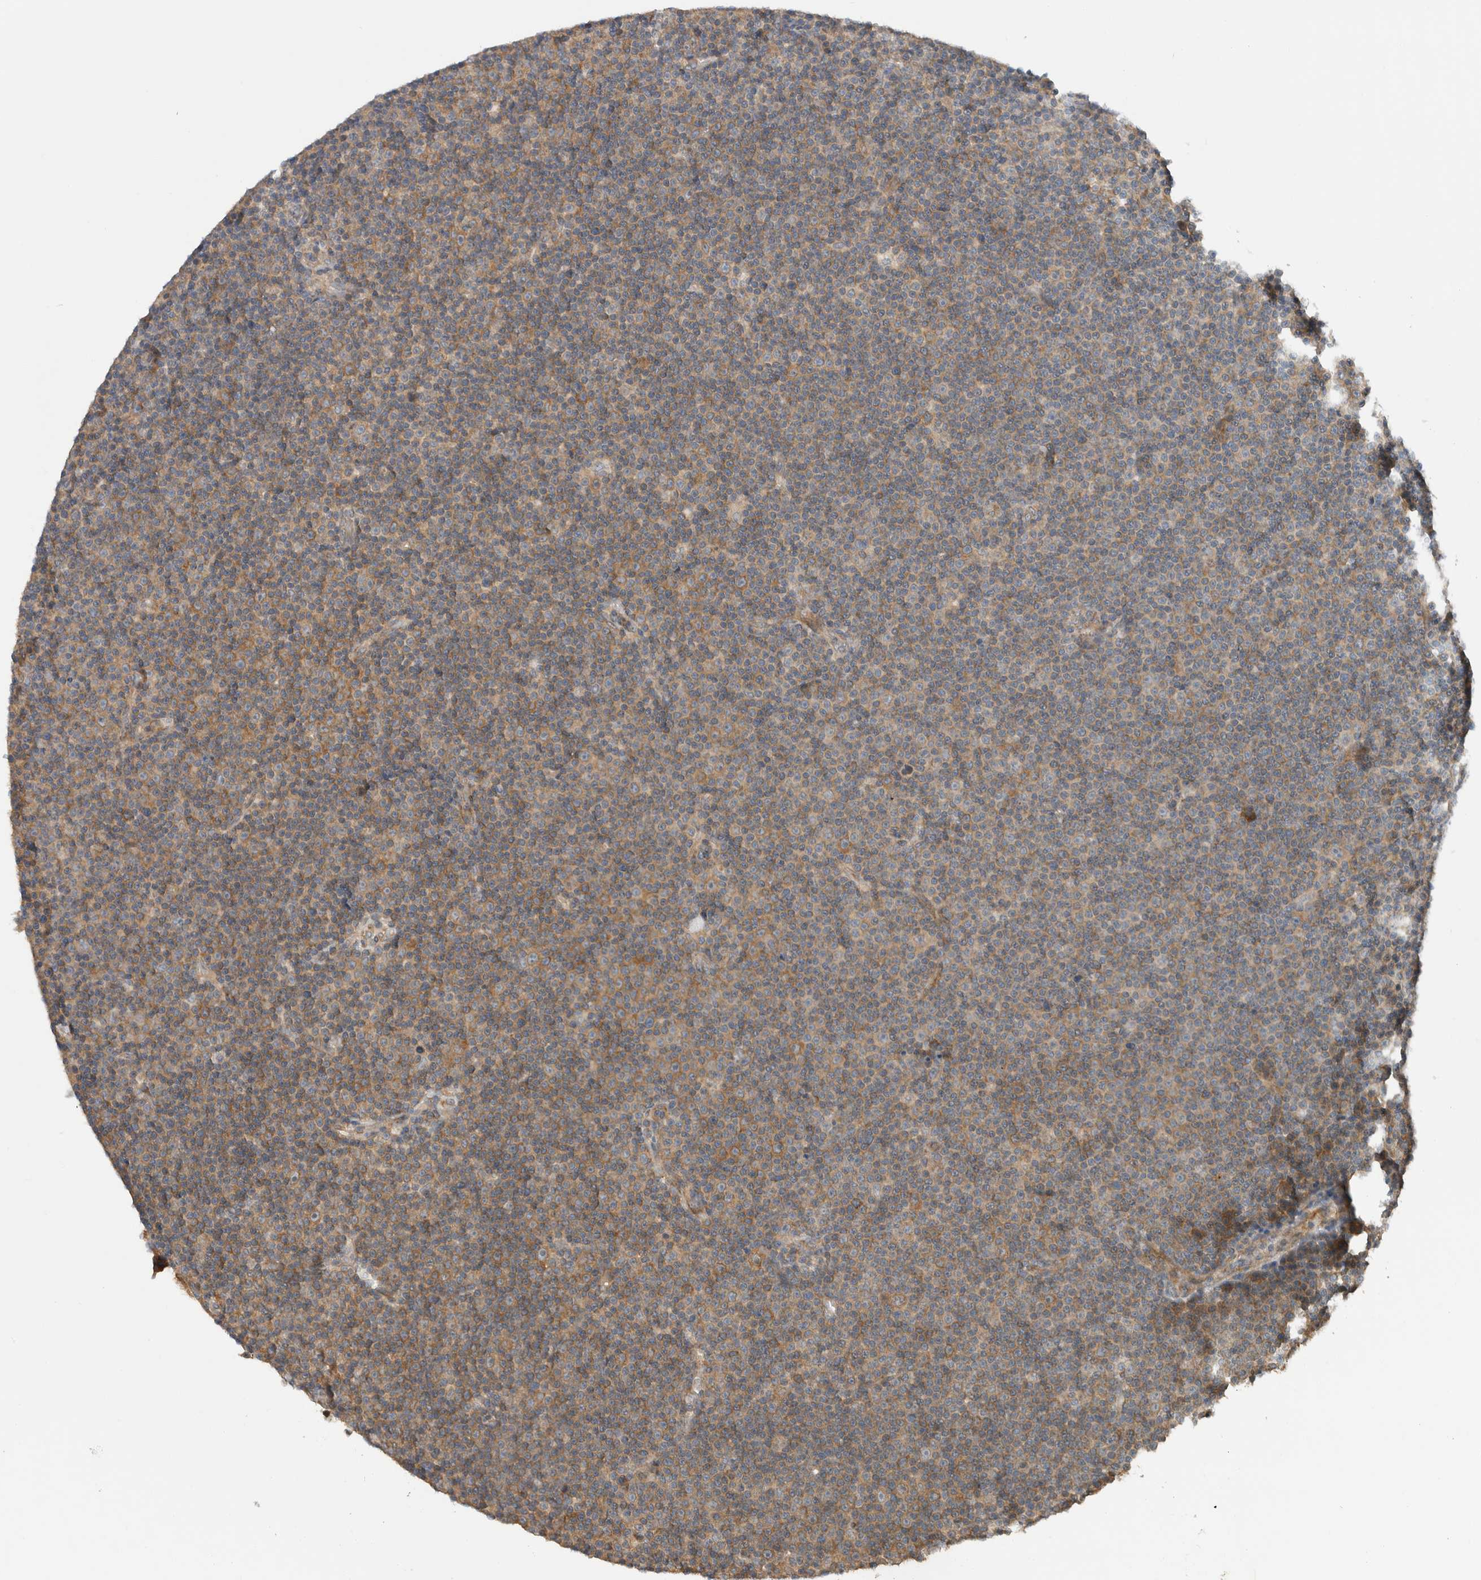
{"staining": {"intensity": "moderate", "quantity": "25%-75%", "location": "cytoplasmic/membranous"}, "tissue": "lymphoma", "cell_type": "Tumor cells", "image_type": "cancer", "snomed": [{"axis": "morphology", "description": "Malignant lymphoma, non-Hodgkin's type, Low grade"}, {"axis": "topography", "description": "Lymph node"}], "caption": "The immunohistochemical stain highlights moderate cytoplasmic/membranous expression in tumor cells of malignant lymphoma, non-Hodgkin's type (low-grade) tissue. The staining is performed using DAB brown chromogen to label protein expression. The nuclei are counter-stained blue using hematoxylin.", "gene": "PUM1", "patient": {"sex": "female", "age": 67}}